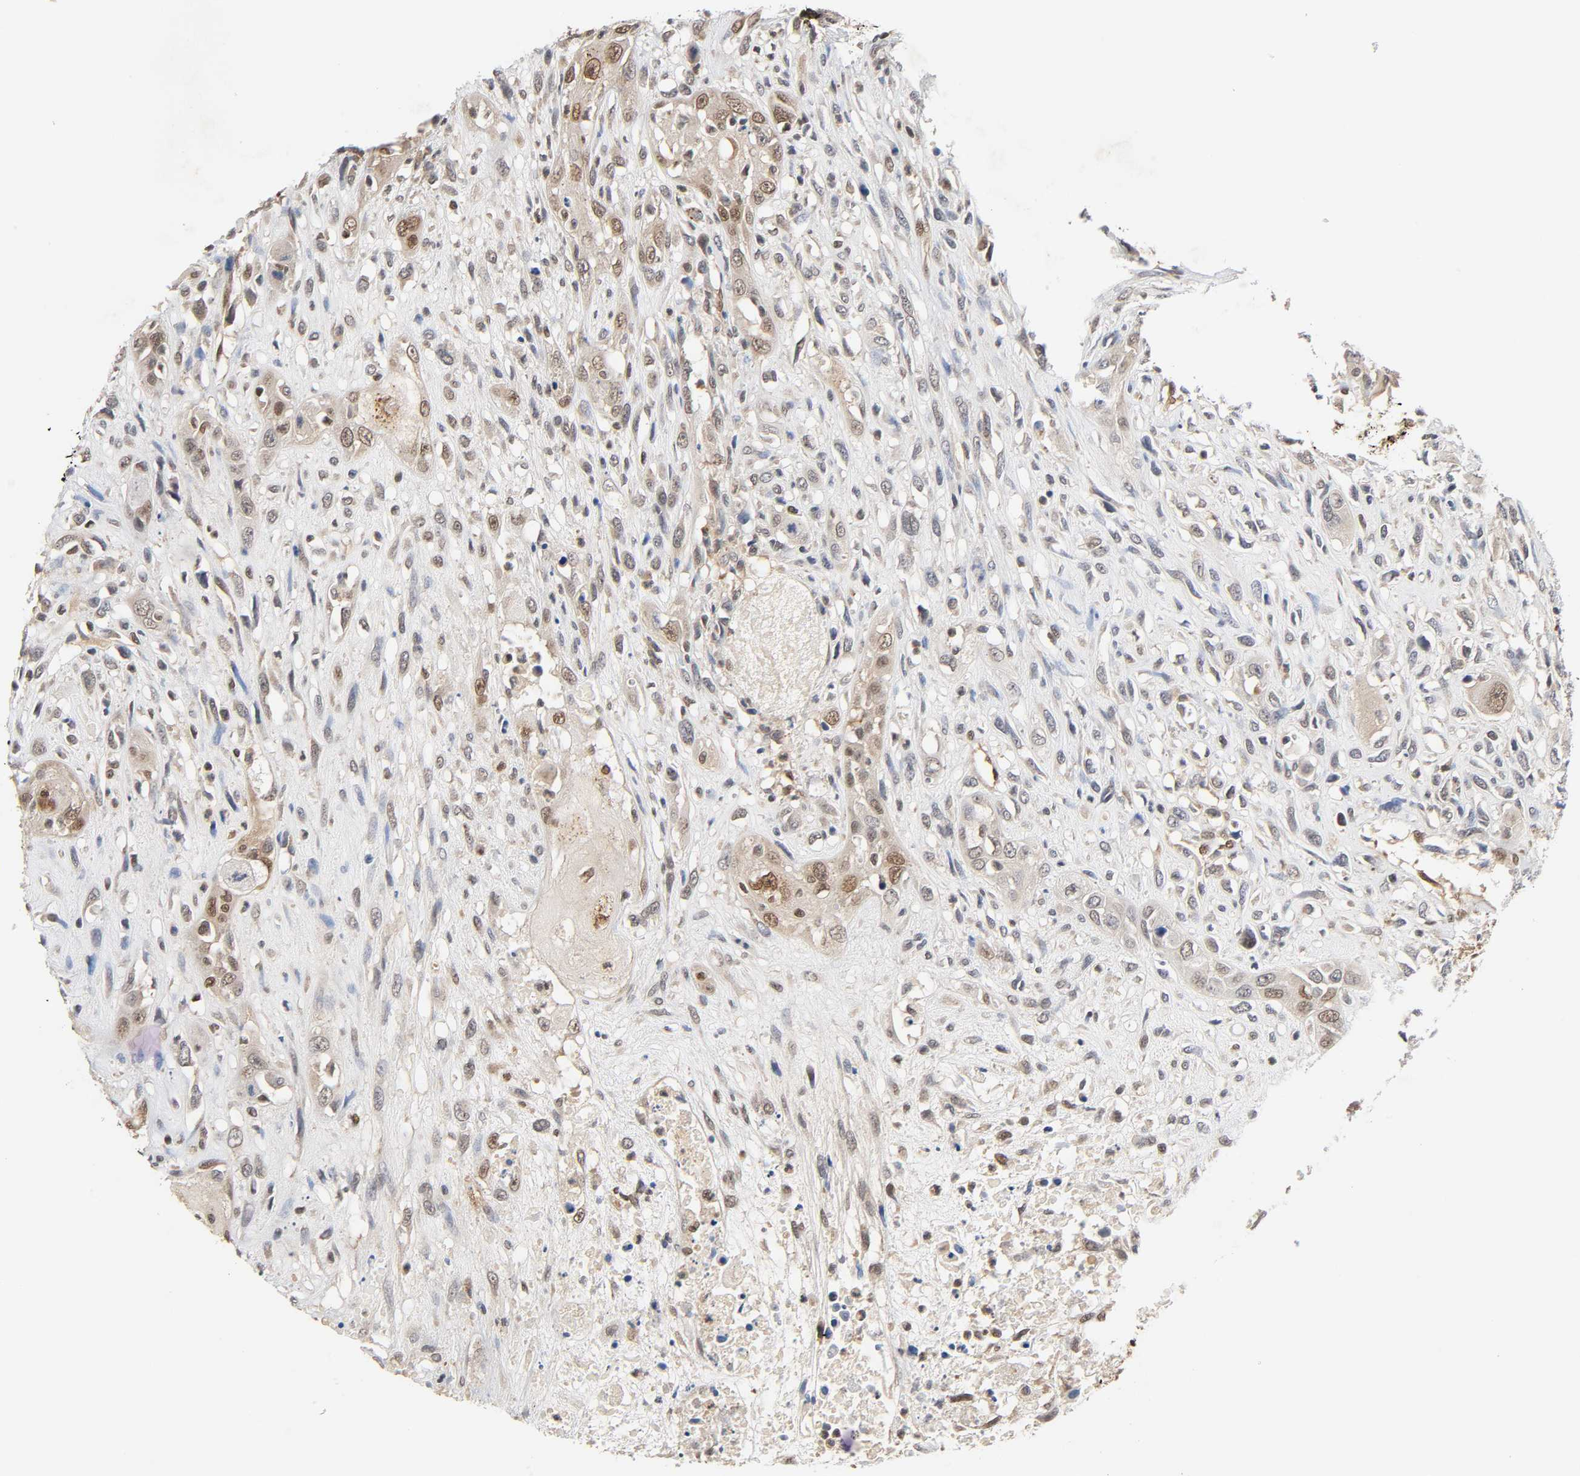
{"staining": {"intensity": "moderate", "quantity": "25%-75%", "location": "nuclear"}, "tissue": "head and neck cancer", "cell_type": "Tumor cells", "image_type": "cancer", "snomed": [{"axis": "morphology", "description": "Necrosis, NOS"}, {"axis": "morphology", "description": "Neoplasm, malignant, NOS"}, {"axis": "topography", "description": "Salivary gland"}, {"axis": "topography", "description": "Head-Neck"}], "caption": "Head and neck neoplasm (malignant) stained with a brown dye demonstrates moderate nuclear positive staining in approximately 25%-75% of tumor cells.", "gene": "UBC", "patient": {"sex": "male", "age": 43}}